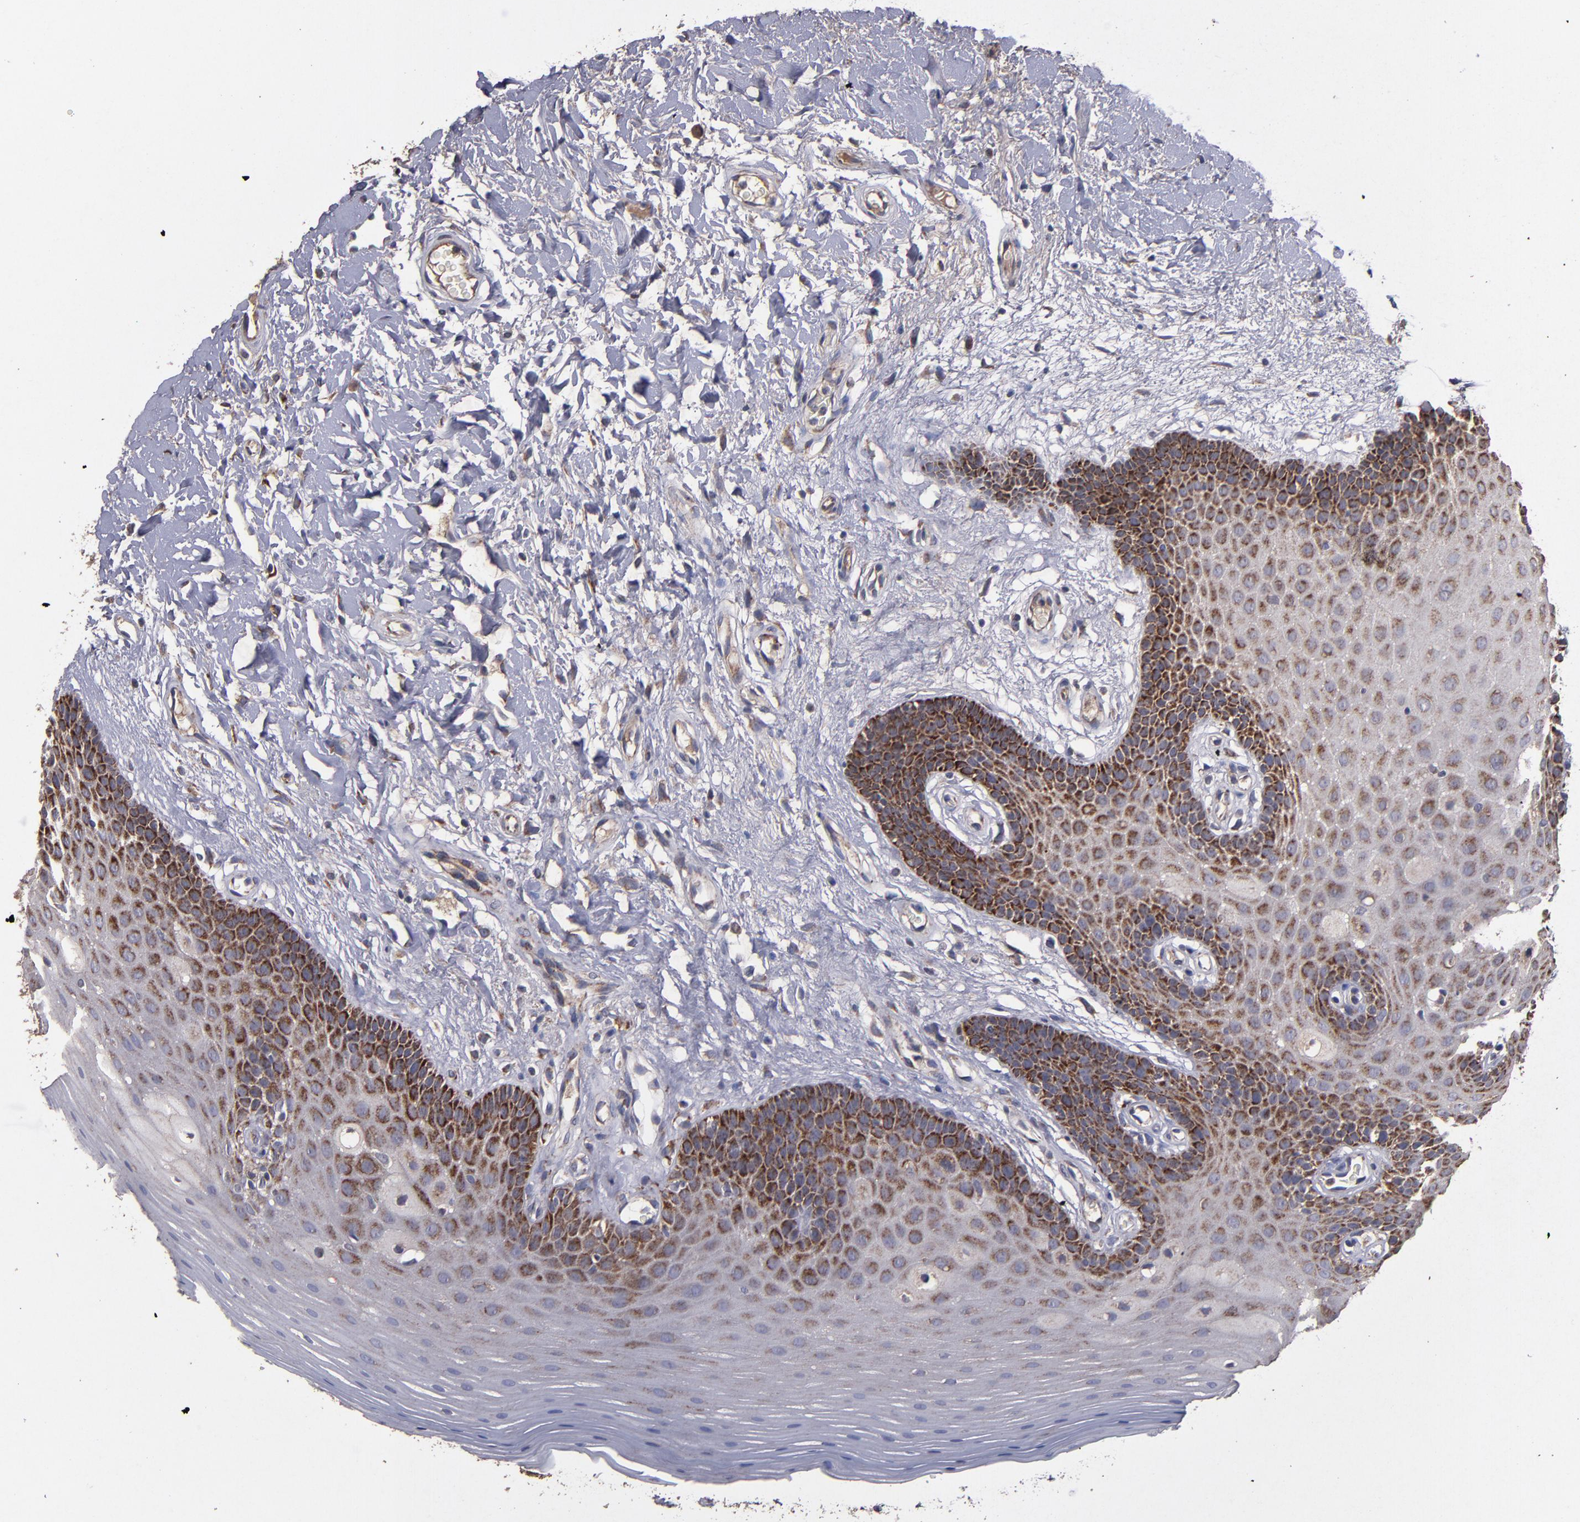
{"staining": {"intensity": "weak", "quantity": "25%-75%", "location": "cytoplasmic/membranous"}, "tissue": "oral mucosa", "cell_type": "Squamous epithelial cells", "image_type": "normal", "snomed": [{"axis": "morphology", "description": "Normal tissue, NOS"}, {"axis": "morphology", "description": "Squamous cell carcinoma, NOS"}, {"axis": "topography", "description": "Skeletal muscle"}, {"axis": "topography", "description": "Oral tissue"}, {"axis": "topography", "description": "Head-Neck"}], "caption": "Immunohistochemistry staining of unremarkable oral mucosa, which exhibits low levels of weak cytoplasmic/membranous positivity in approximately 25%-75% of squamous epithelial cells indicating weak cytoplasmic/membranous protein positivity. The staining was performed using DAB (brown) for protein detection and nuclei were counterstained in hematoxylin (blue).", "gene": "TIMM9", "patient": {"sex": "male", "age": 71}}